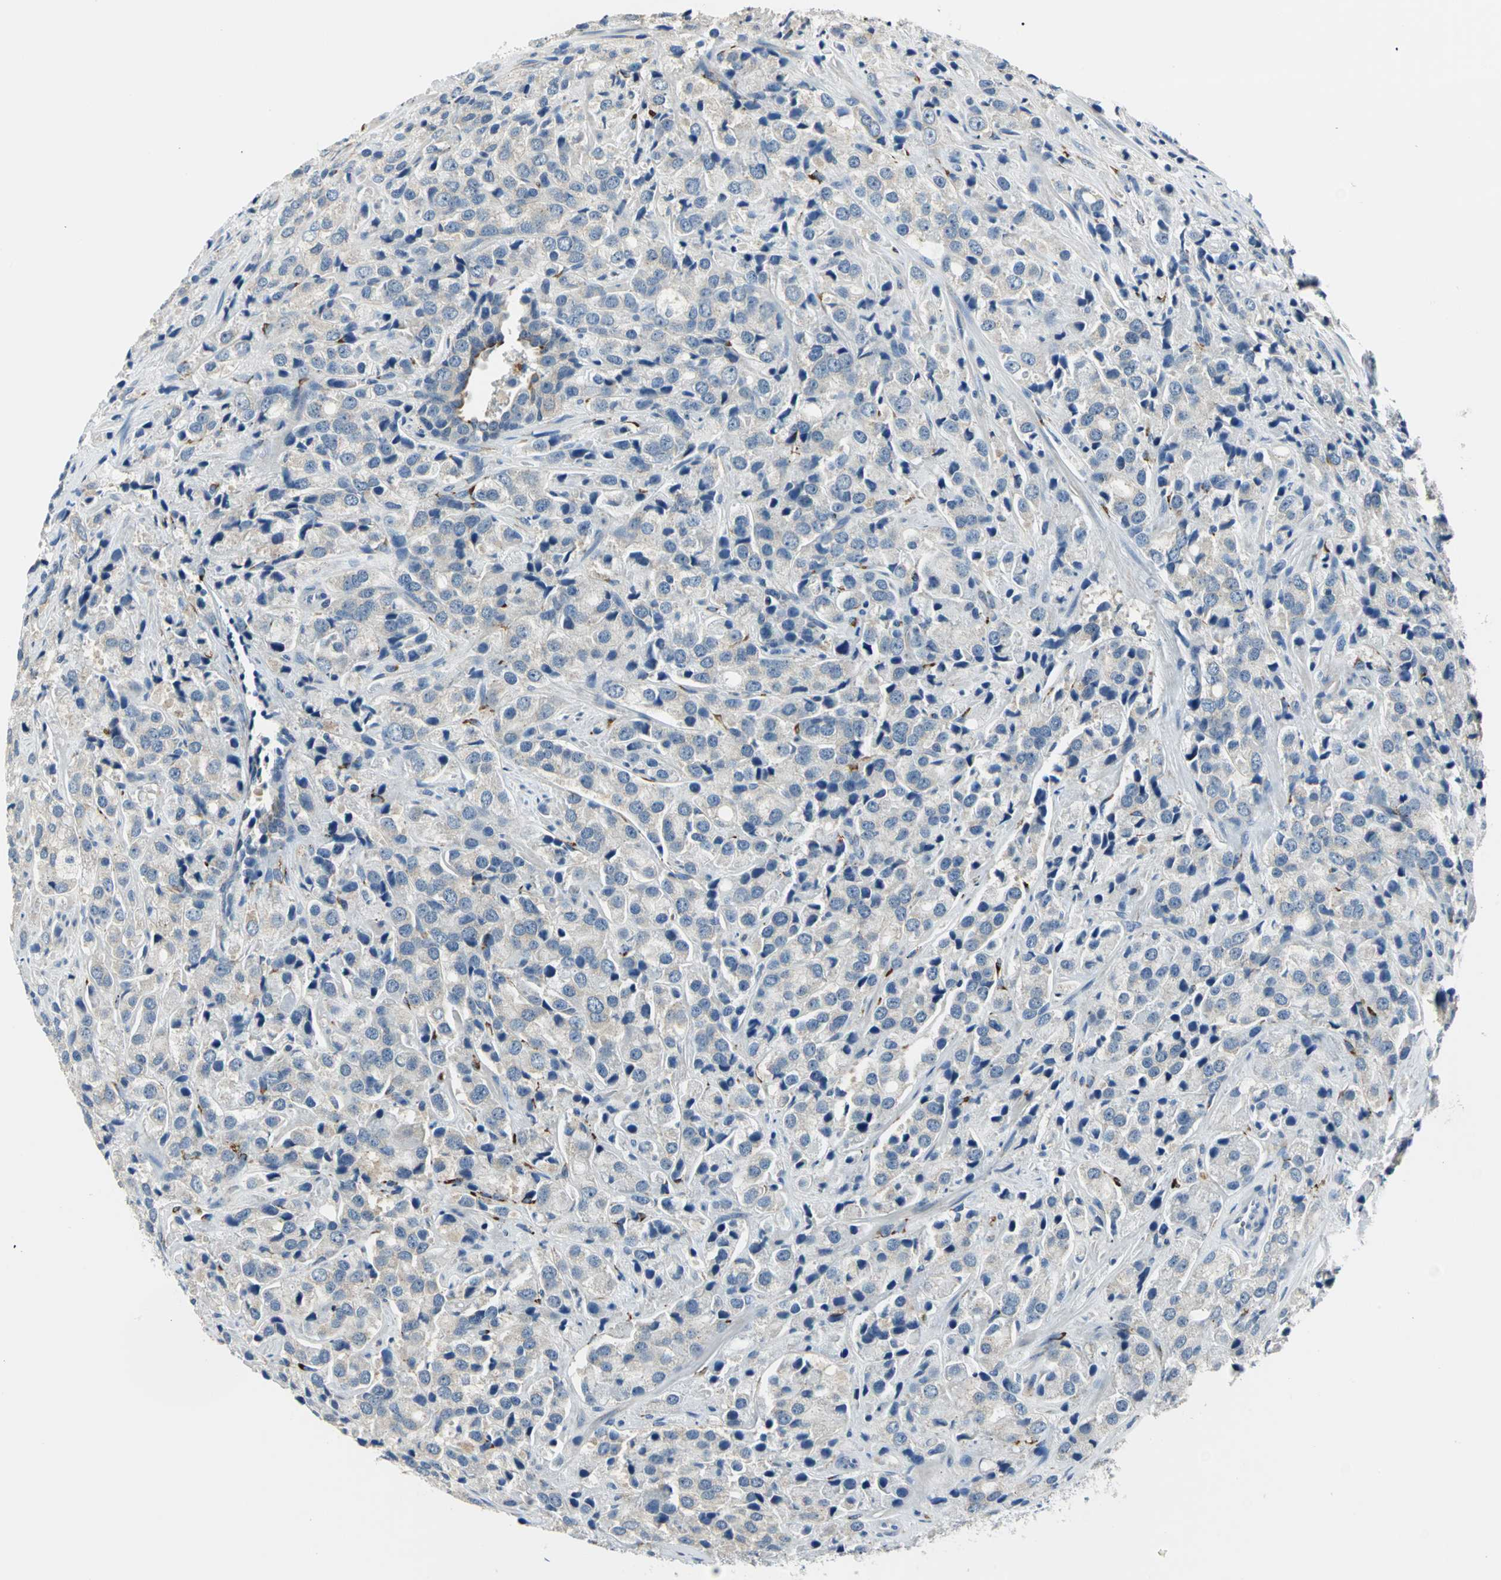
{"staining": {"intensity": "moderate", "quantity": "25%-75%", "location": "cytoplasmic/membranous"}, "tissue": "prostate cancer", "cell_type": "Tumor cells", "image_type": "cancer", "snomed": [{"axis": "morphology", "description": "Adenocarcinoma, High grade"}, {"axis": "topography", "description": "Prostate"}], "caption": "This histopathology image demonstrates prostate cancer (adenocarcinoma (high-grade)) stained with immunohistochemistry to label a protein in brown. The cytoplasmic/membranous of tumor cells show moderate positivity for the protein. Nuclei are counter-stained blue.", "gene": "B3GNT2", "patient": {"sex": "male", "age": 70}}